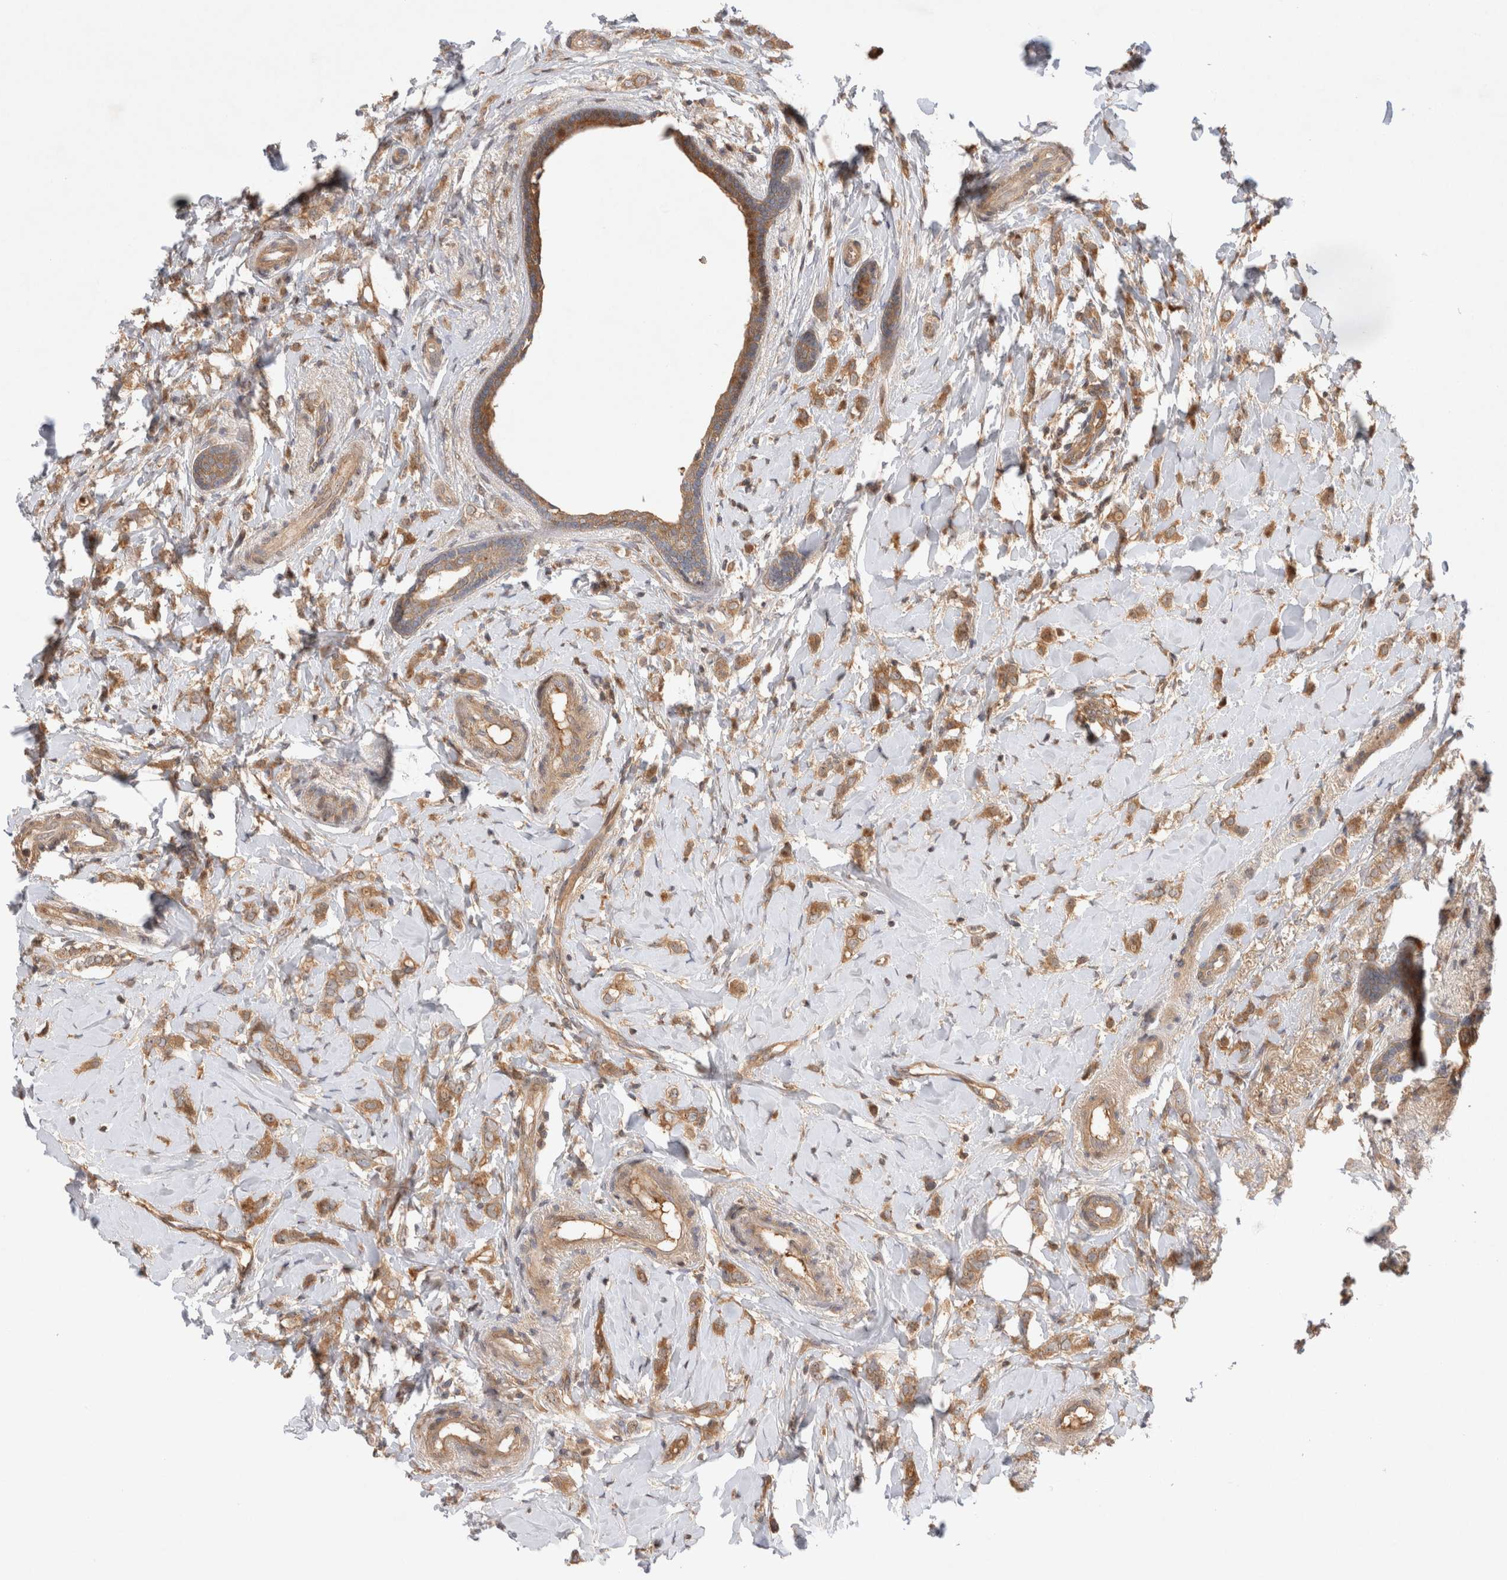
{"staining": {"intensity": "moderate", "quantity": ">75%", "location": "cytoplasmic/membranous"}, "tissue": "breast cancer", "cell_type": "Tumor cells", "image_type": "cancer", "snomed": [{"axis": "morphology", "description": "Normal tissue, NOS"}, {"axis": "morphology", "description": "Lobular carcinoma"}, {"axis": "topography", "description": "Breast"}], "caption": "Breast cancer (lobular carcinoma) stained for a protein (brown) reveals moderate cytoplasmic/membranous positive staining in about >75% of tumor cells.", "gene": "HTT", "patient": {"sex": "female", "age": 47}}